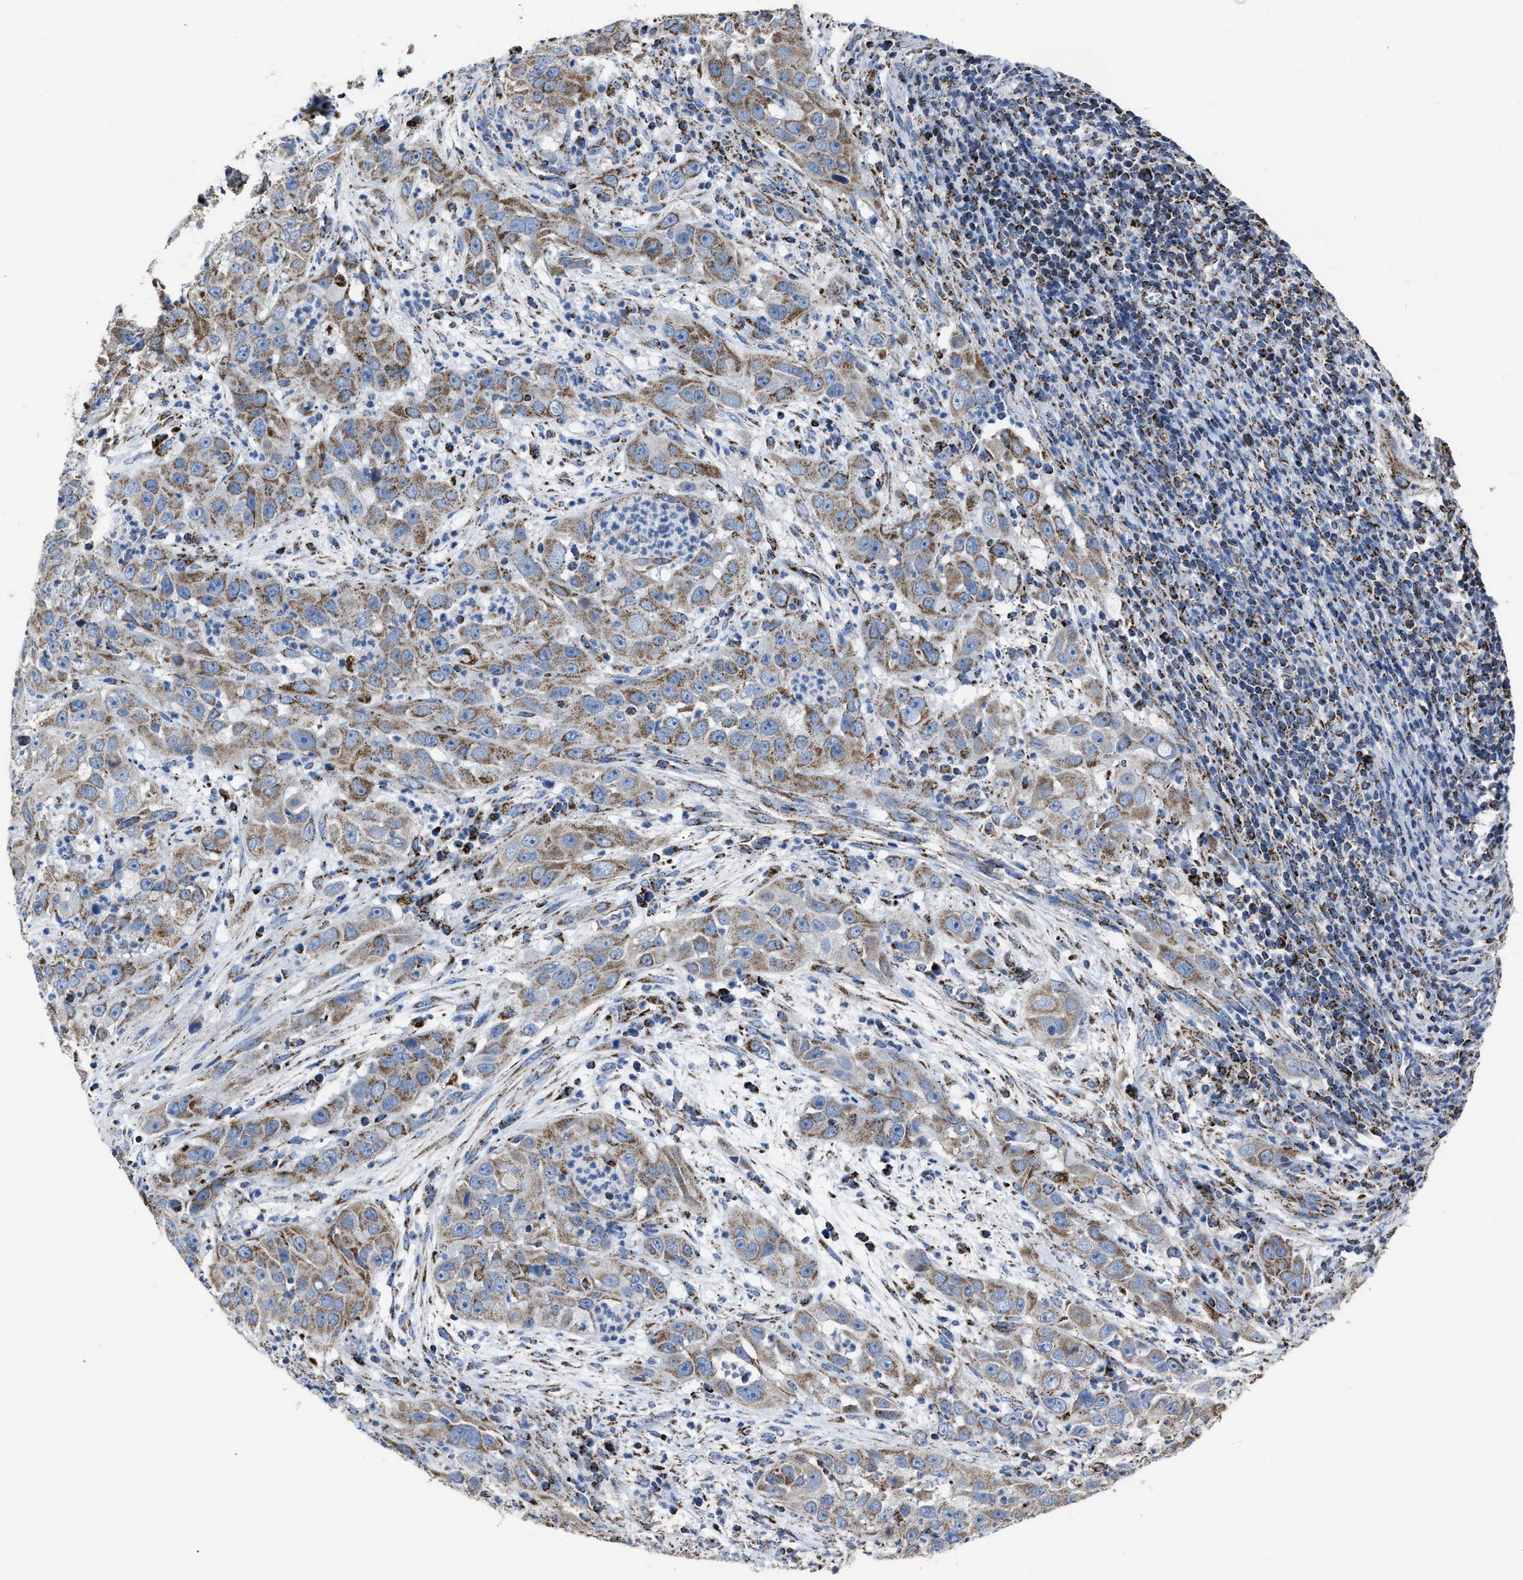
{"staining": {"intensity": "moderate", "quantity": ">75%", "location": "cytoplasmic/membranous"}, "tissue": "cervical cancer", "cell_type": "Tumor cells", "image_type": "cancer", "snomed": [{"axis": "morphology", "description": "Squamous cell carcinoma, NOS"}, {"axis": "topography", "description": "Cervix"}], "caption": "Tumor cells reveal moderate cytoplasmic/membranous positivity in approximately >75% of cells in cervical squamous cell carcinoma.", "gene": "NDUFV3", "patient": {"sex": "female", "age": 32}}